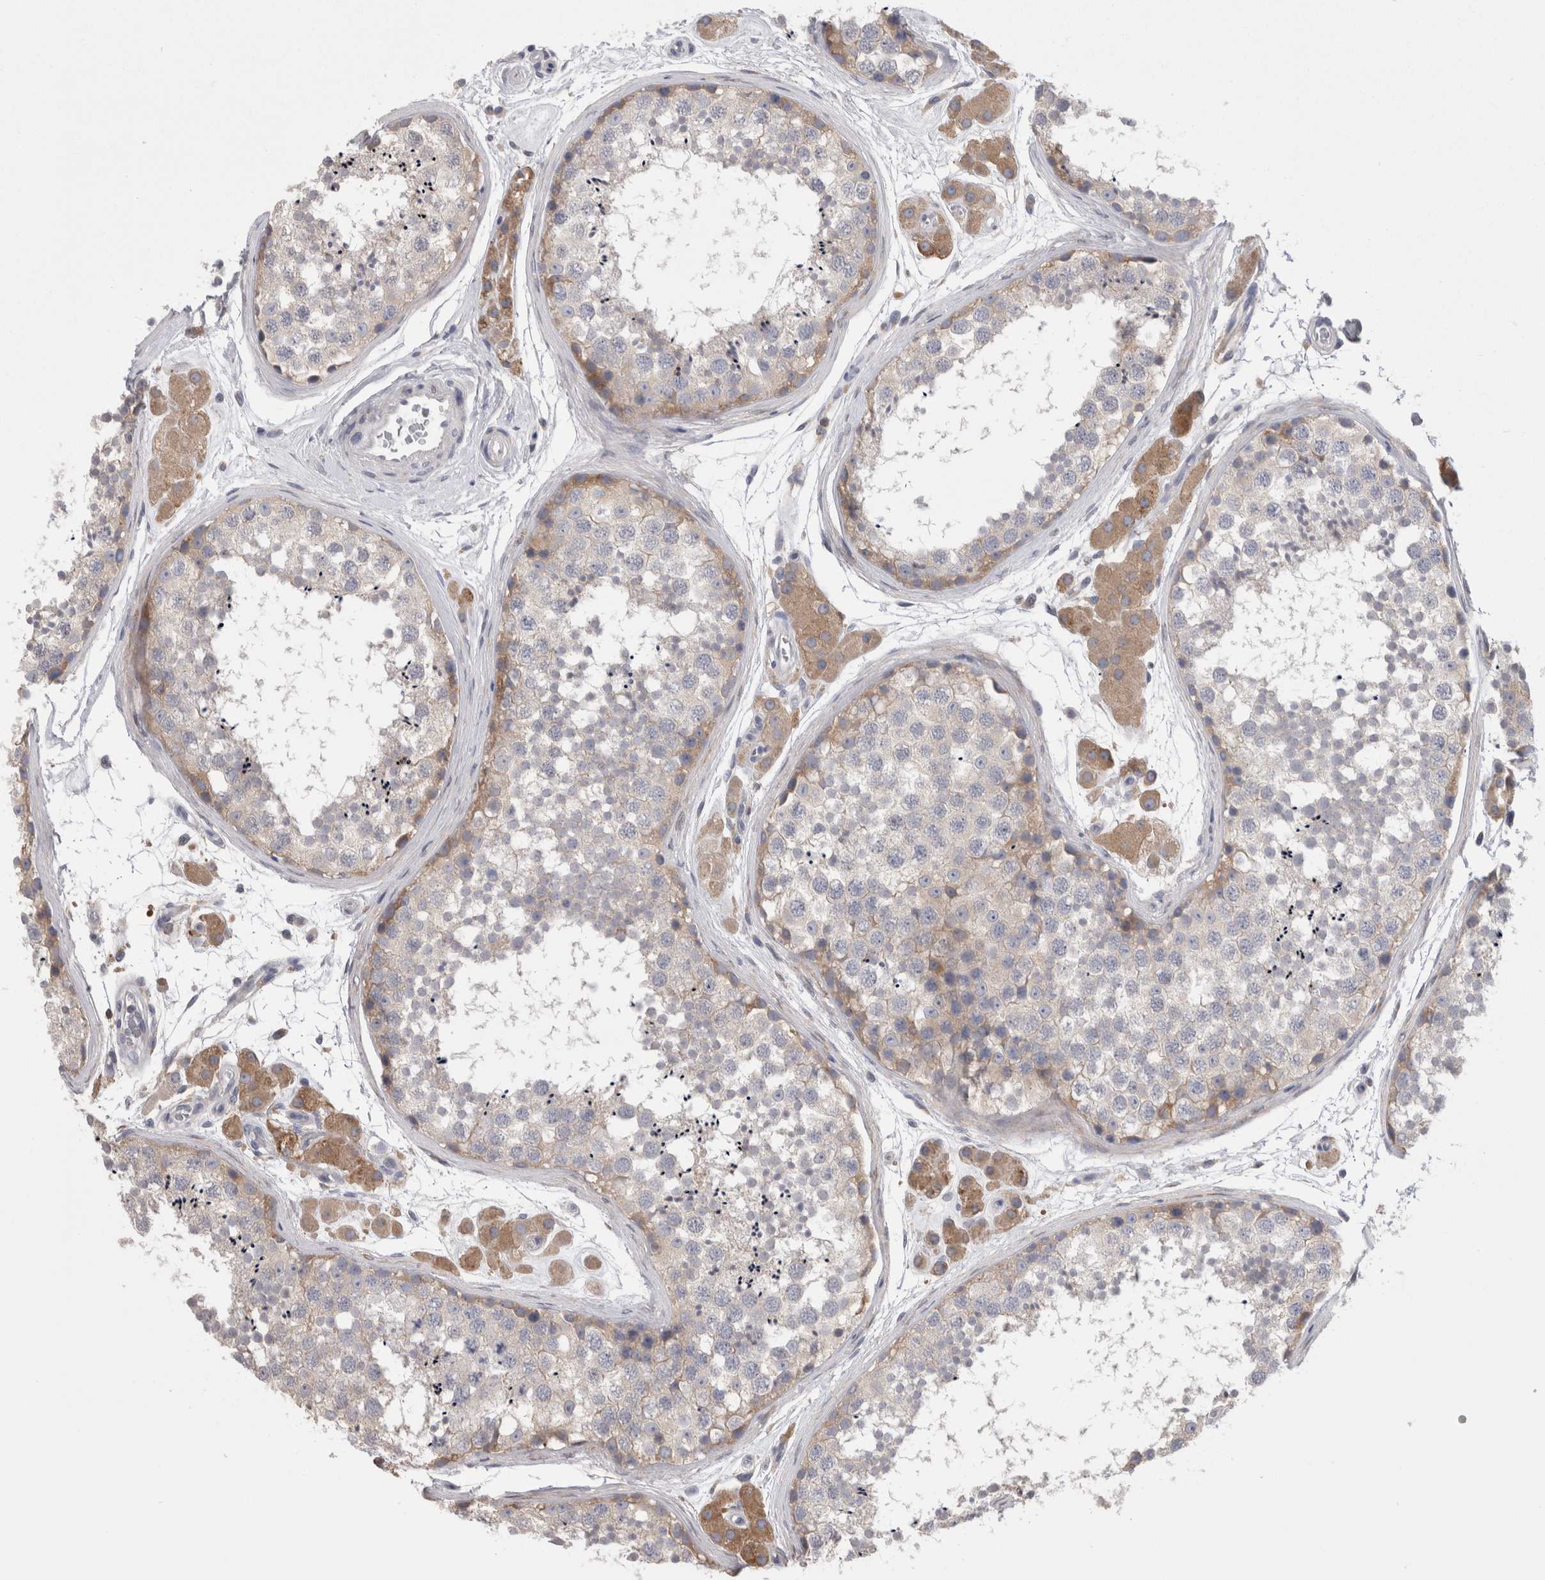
{"staining": {"intensity": "moderate", "quantity": "<25%", "location": "cytoplasmic/membranous"}, "tissue": "testis", "cell_type": "Cells in seminiferous ducts", "image_type": "normal", "snomed": [{"axis": "morphology", "description": "Normal tissue, NOS"}, {"axis": "topography", "description": "Testis"}], "caption": "Brown immunohistochemical staining in normal human testis exhibits moderate cytoplasmic/membranous staining in approximately <25% of cells in seminiferous ducts. The staining was performed using DAB (3,3'-diaminobenzidine), with brown indicating positive protein expression. Nuclei are stained blue with hematoxylin.", "gene": "DCTN6", "patient": {"sex": "male", "age": 56}}